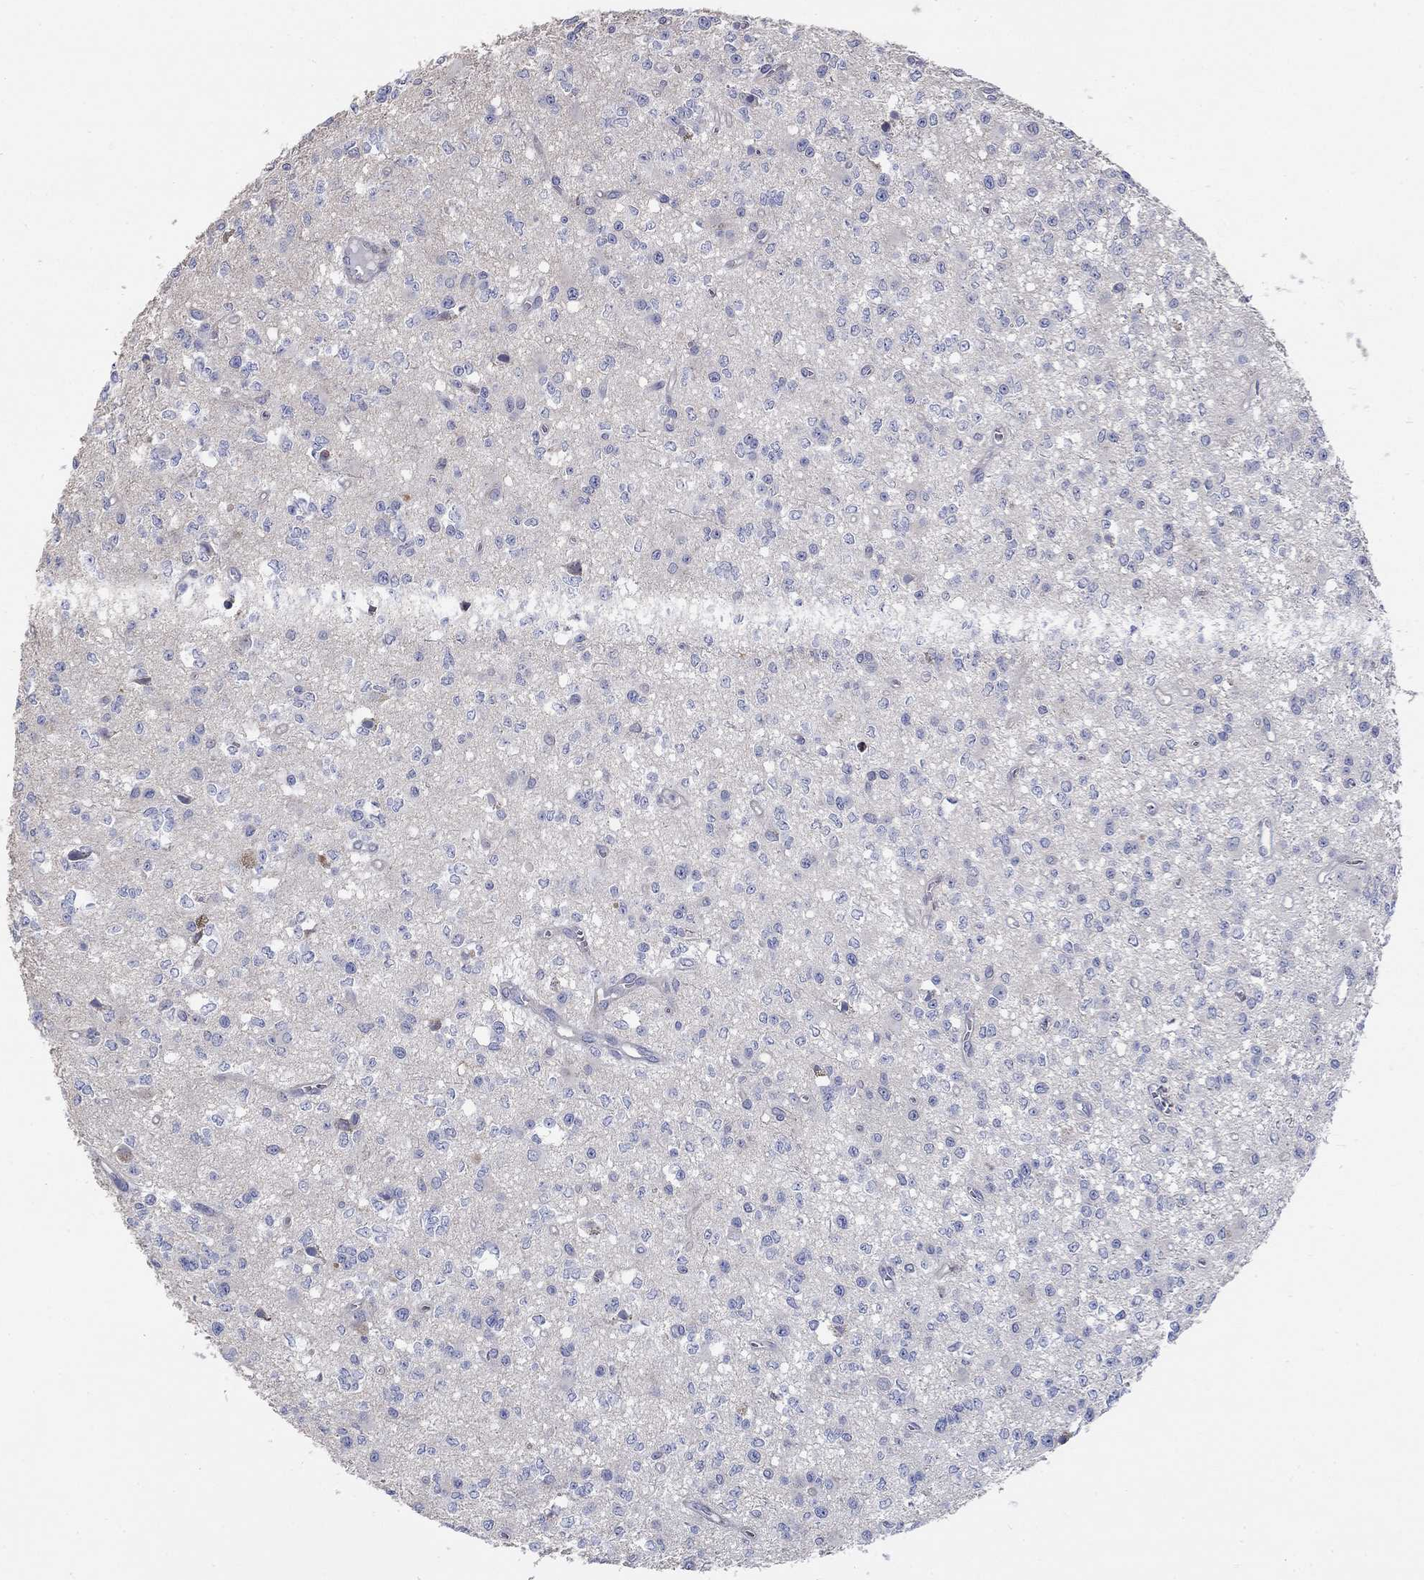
{"staining": {"intensity": "negative", "quantity": "none", "location": "none"}, "tissue": "glioma", "cell_type": "Tumor cells", "image_type": "cancer", "snomed": [{"axis": "morphology", "description": "Glioma, malignant, Low grade"}, {"axis": "topography", "description": "Brain"}], "caption": "IHC of human glioma demonstrates no staining in tumor cells. (DAB (3,3'-diaminobenzidine) IHC visualized using brightfield microscopy, high magnification).", "gene": "PRC1", "patient": {"sex": "female", "age": 45}}